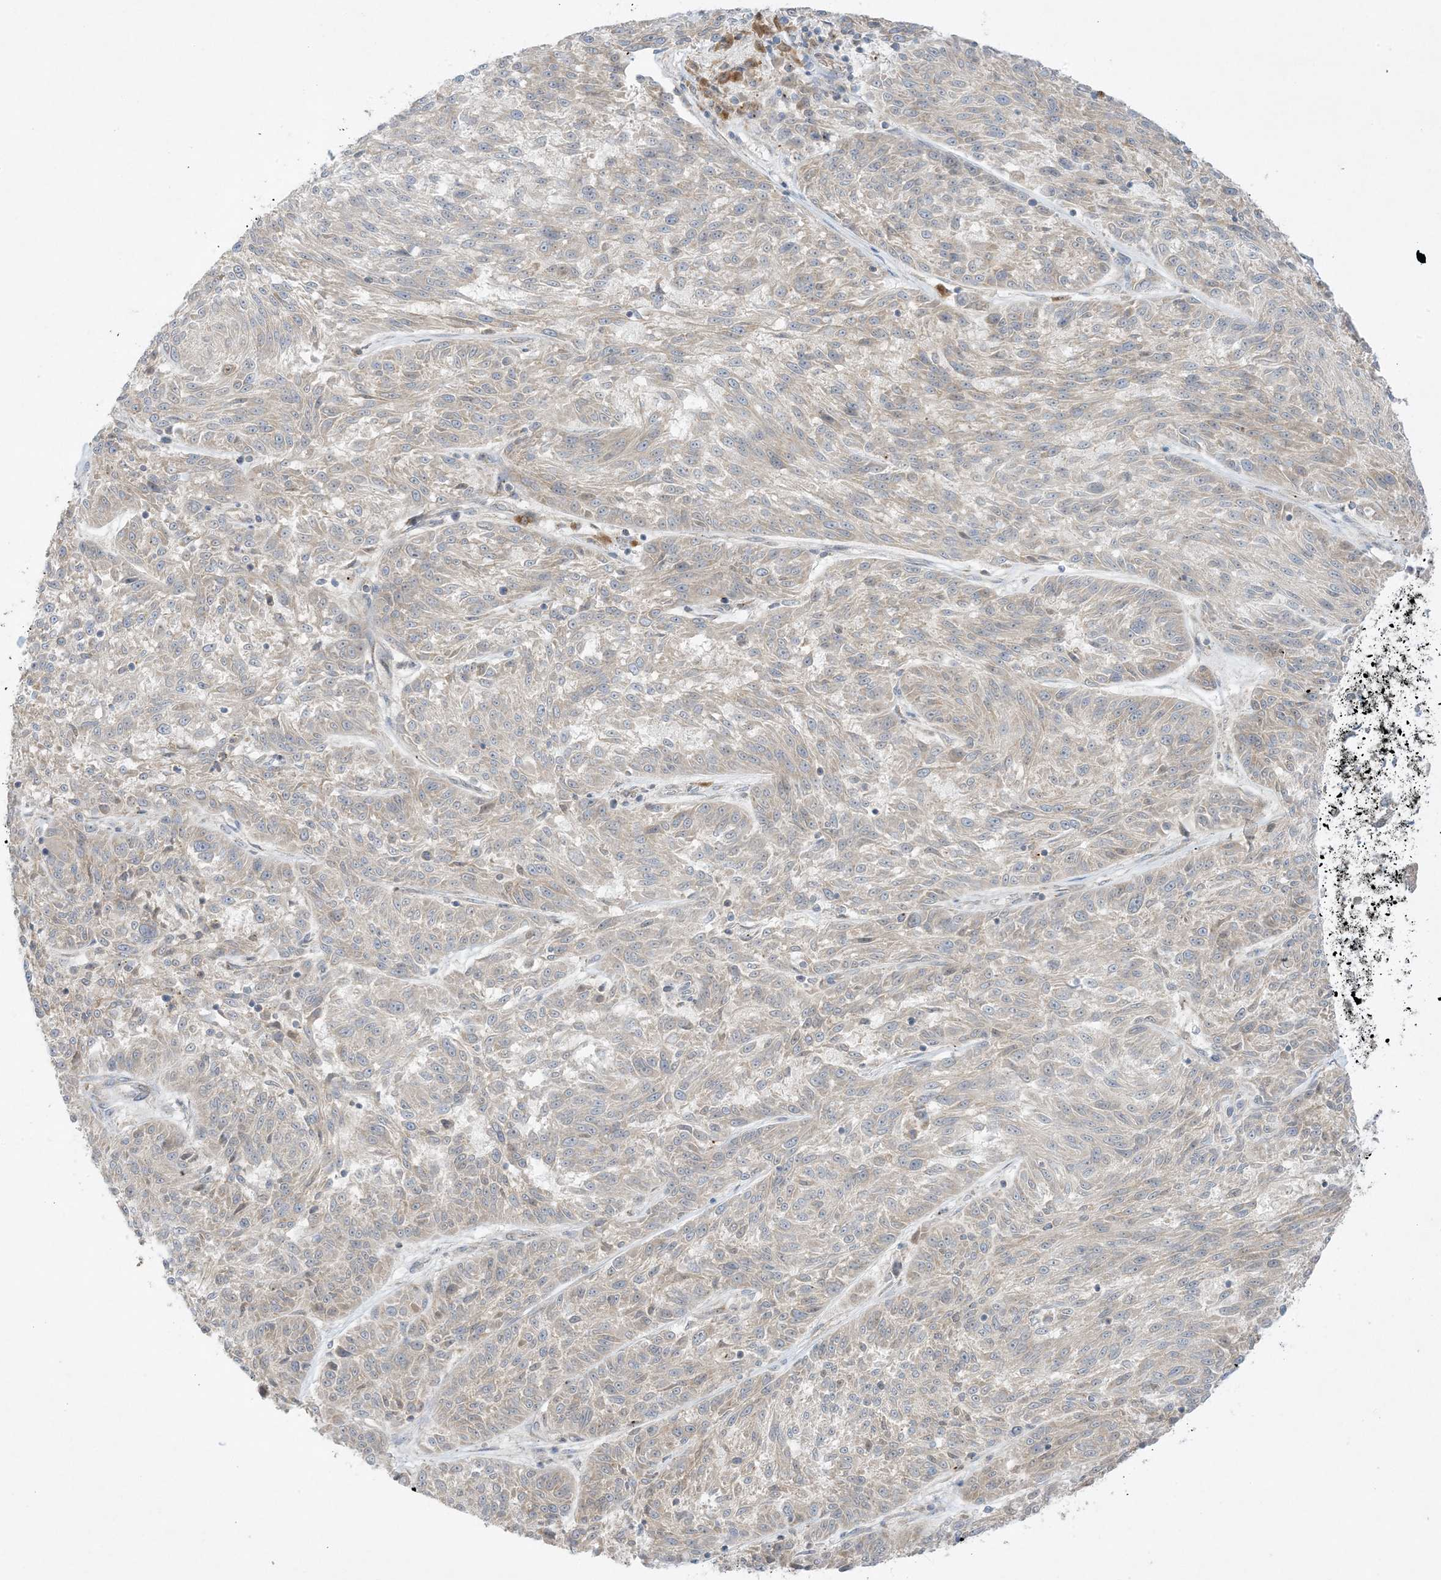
{"staining": {"intensity": "negative", "quantity": "none", "location": "none"}, "tissue": "melanoma", "cell_type": "Tumor cells", "image_type": "cancer", "snomed": [{"axis": "morphology", "description": "Malignant melanoma, NOS"}, {"axis": "topography", "description": "Skin"}], "caption": "Photomicrograph shows no protein positivity in tumor cells of melanoma tissue.", "gene": "RPP40", "patient": {"sex": "male", "age": 53}}